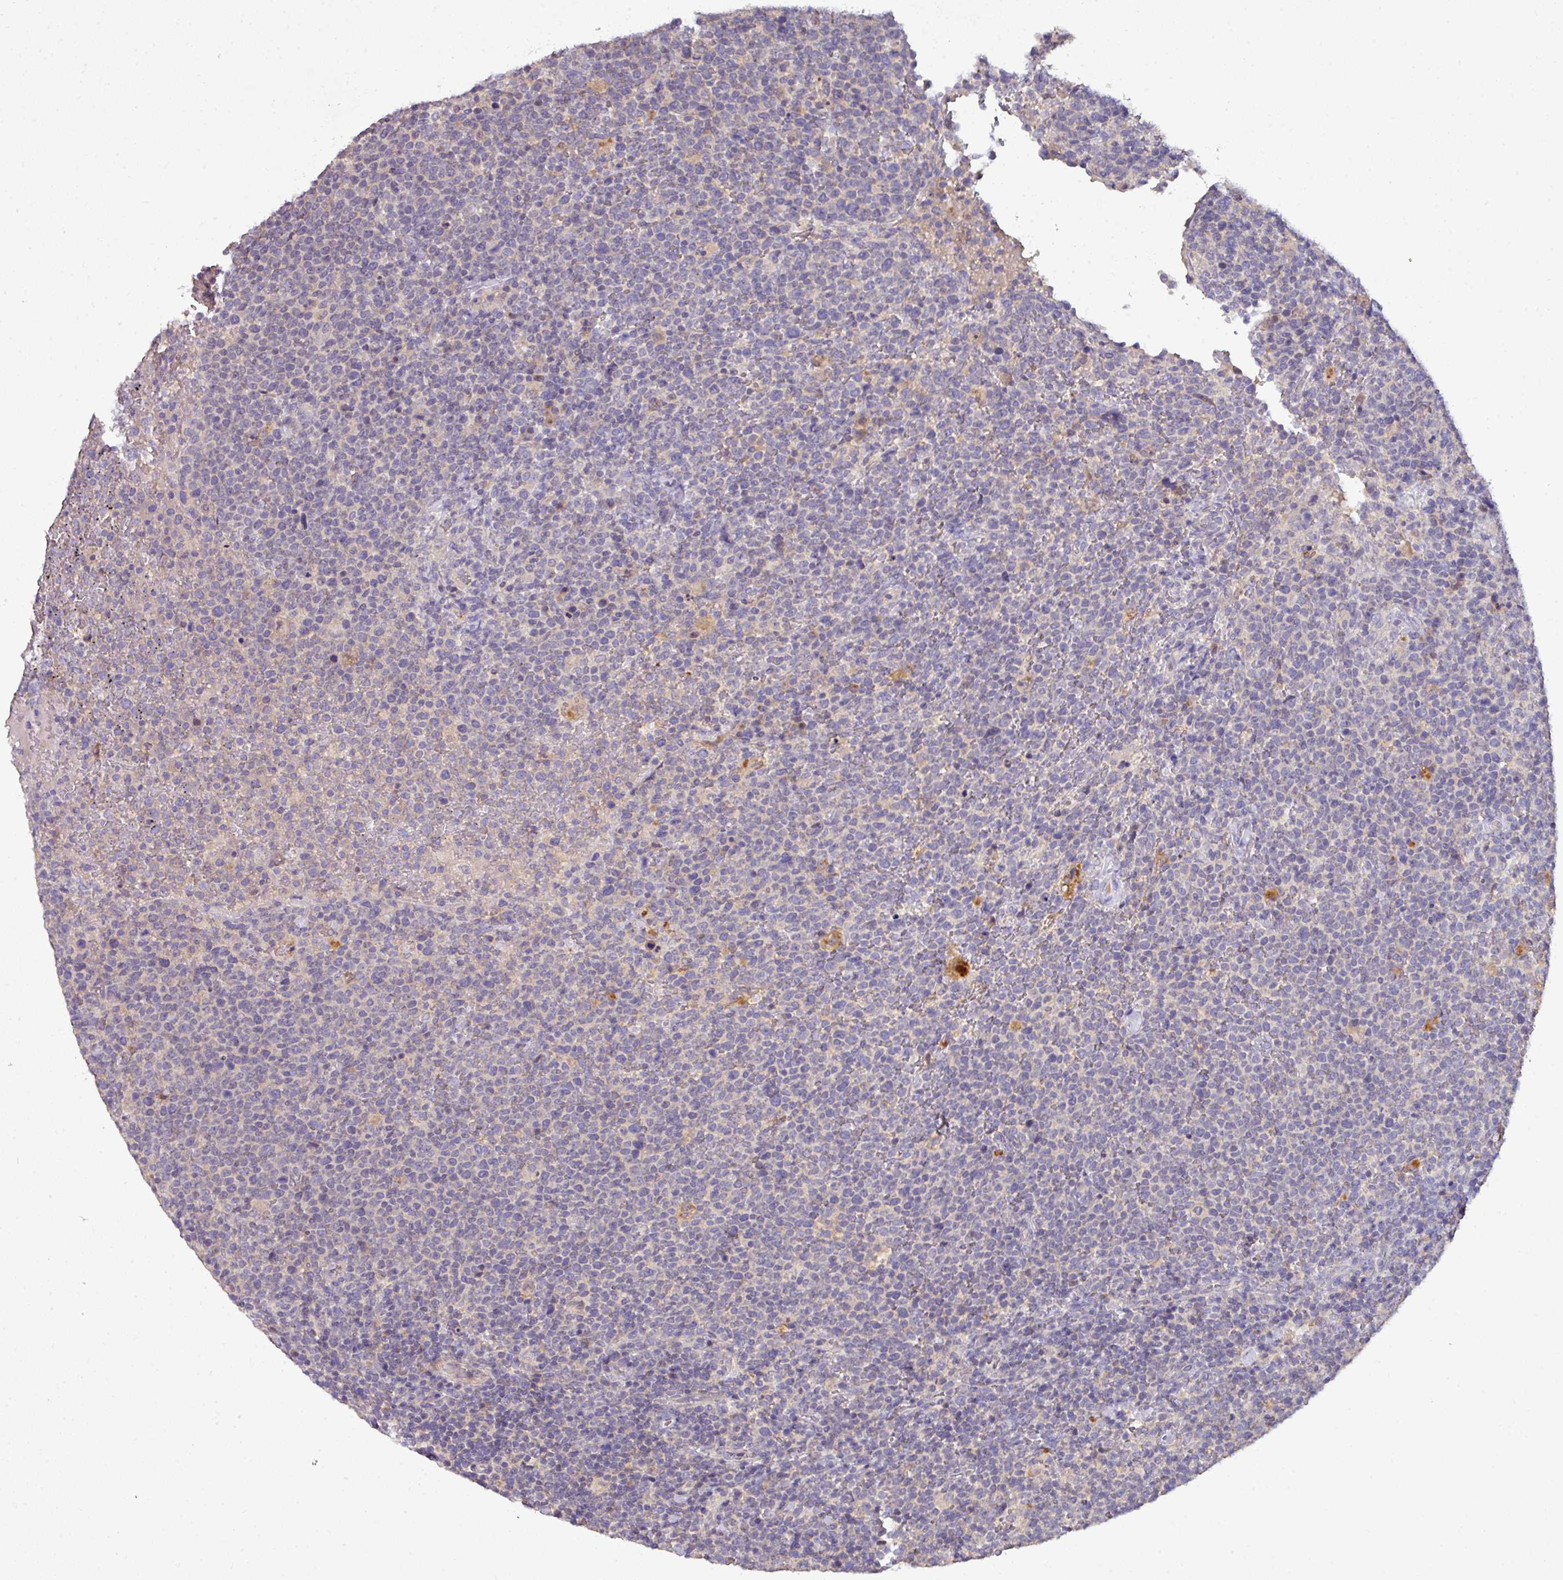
{"staining": {"intensity": "negative", "quantity": "none", "location": "none"}, "tissue": "lymphoma", "cell_type": "Tumor cells", "image_type": "cancer", "snomed": [{"axis": "morphology", "description": "Malignant lymphoma, non-Hodgkin's type, High grade"}, {"axis": "topography", "description": "Lymph node"}], "caption": "Immunohistochemical staining of lymphoma shows no significant positivity in tumor cells. Brightfield microscopy of IHC stained with DAB (brown) and hematoxylin (blue), captured at high magnification.", "gene": "AEBP2", "patient": {"sex": "male", "age": 61}}